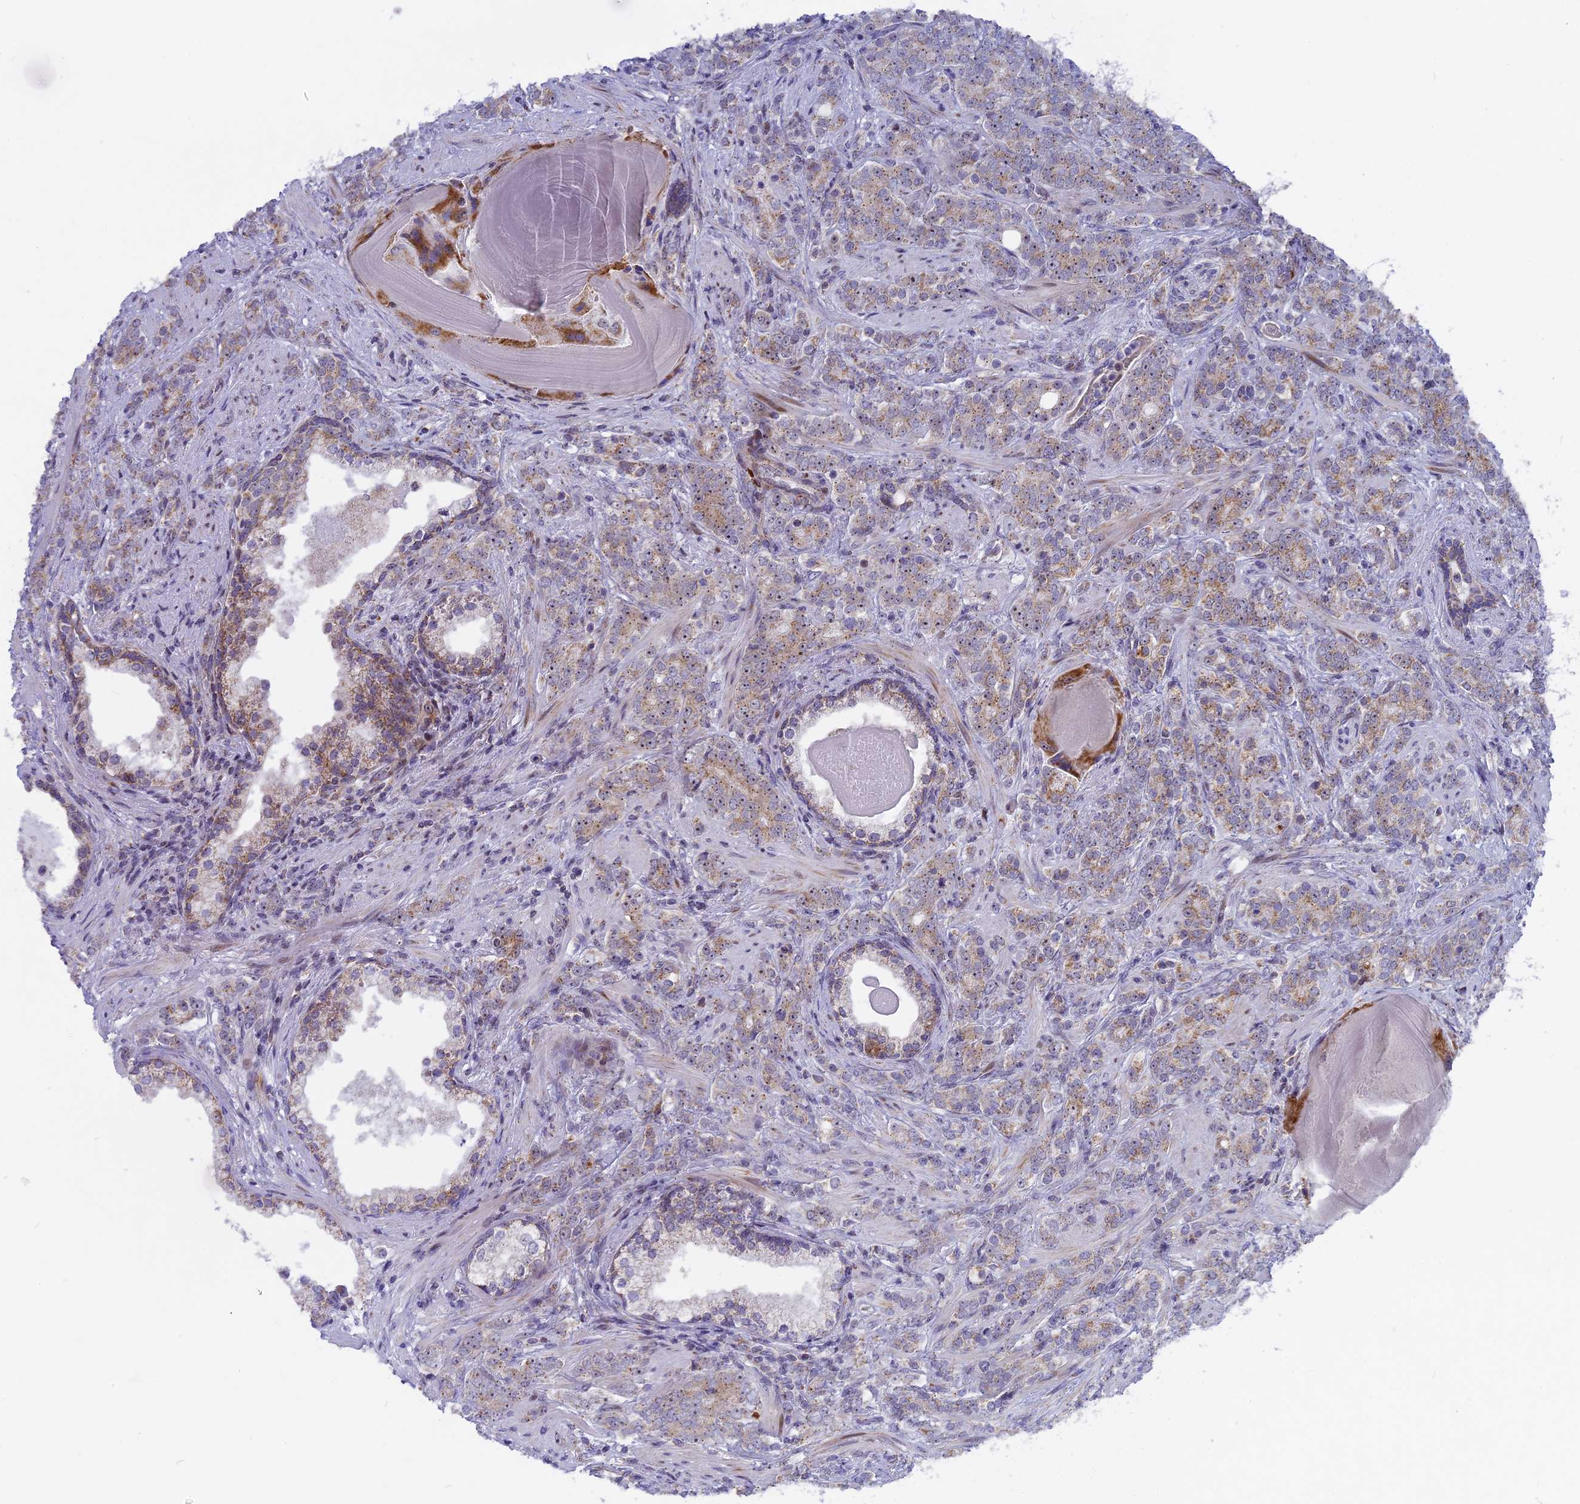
{"staining": {"intensity": "weak", "quantity": "25%-75%", "location": "cytoplasmic/membranous"}, "tissue": "prostate cancer", "cell_type": "Tumor cells", "image_type": "cancer", "snomed": [{"axis": "morphology", "description": "Adenocarcinoma, High grade"}, {"axis": "topography", "description": "Prostate"}], "caption": "Approximately 25%-75% of tumor cells in prostate adenocarcinoma (high-grade) reveal weak cytoplasmic/membranous protein expression as visualized by brown immunohistochemical staining.", "gene": "DTWD1", "patient": {"sex": "male", "age": 64}}